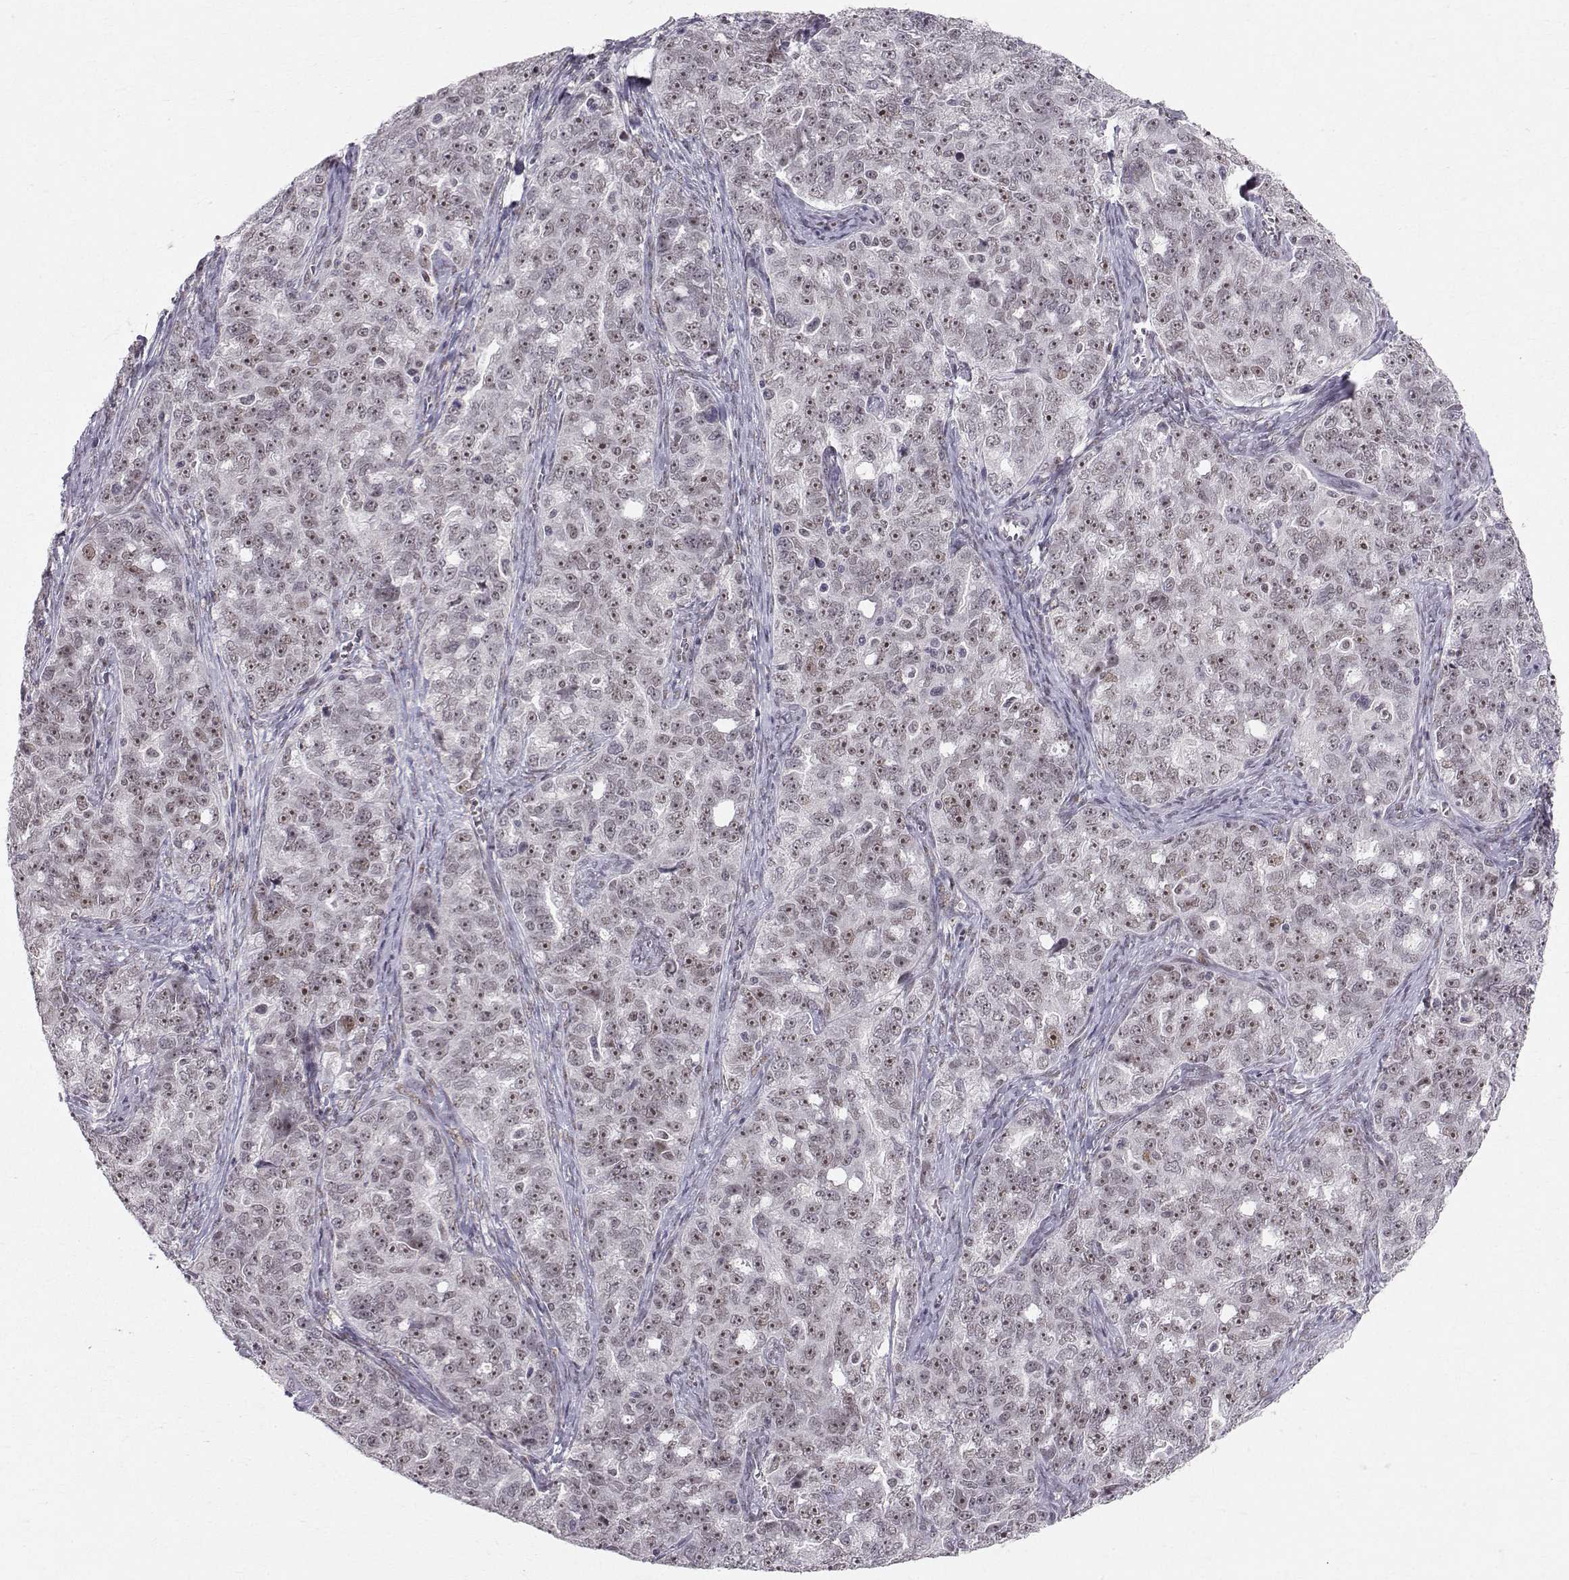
{"staining": {"intensity": "negative", "quantity": "none", "location": "none"}, "tissue": "ovarian cancer", "cell_type": "Tumor cells", "image_type": "cancer", "snomed": [{"axis": "morphology", "description": "Cystadenocarcinoma, serous, NOS"}, {"axis": "topography", "description": "Ovary"}], "caption": "High magnification brightfield microscopy of ovarian cancer stained with DAB (3,3'-diaminobenzidine) (brown) and counterstained with hematoxylin (blue): tumor cells show no significant positivity.", "gene": "RPP38", "patient": {"sex": "female", "age": 51}}